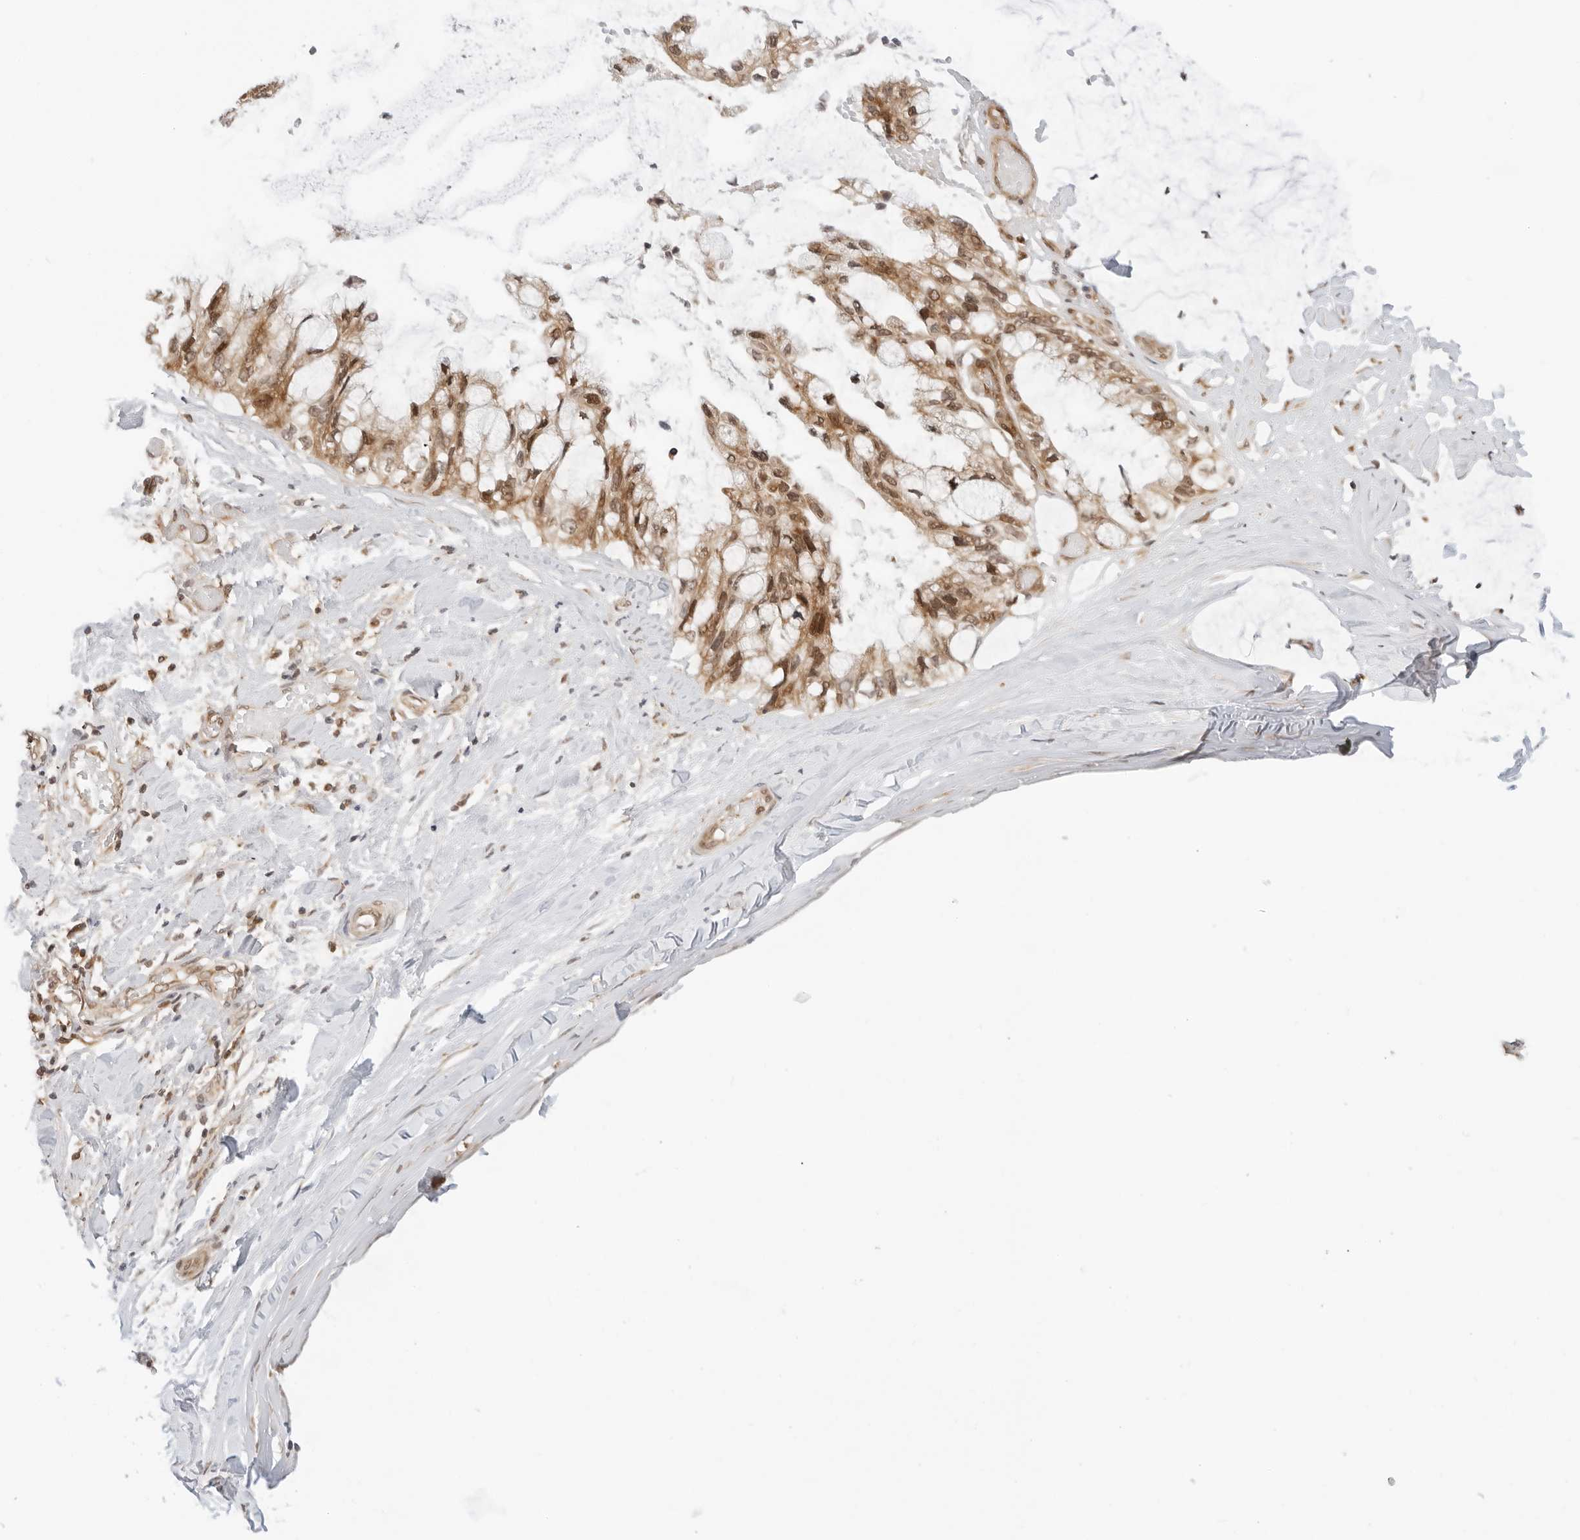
{"staining": {"intensity": "moderate", "quantity": ">75%", "location": "cytoplasmic/membranous,nuclear"}, "tissue": "ovarian cancer", "cell_type": "Tumor cells", "image_type": "cancer", "snomed": [{"axis": "morphology", "description": "Cystadenocarcinoma, mucinous, NOS"}, {"axis": "topography", "description": "Ovary"}], "caption": "Immunohistochemistry micrograph of human ovarian mucinous cystadenocarcinoma stained for a protein (brown), which shows medium levels of moderate cytoplasmic/membranous and nuclear staining in approximately >75% of tumor cells.", "gene": "RC3H1", "patient": {"sex": "female", "age": 39}}